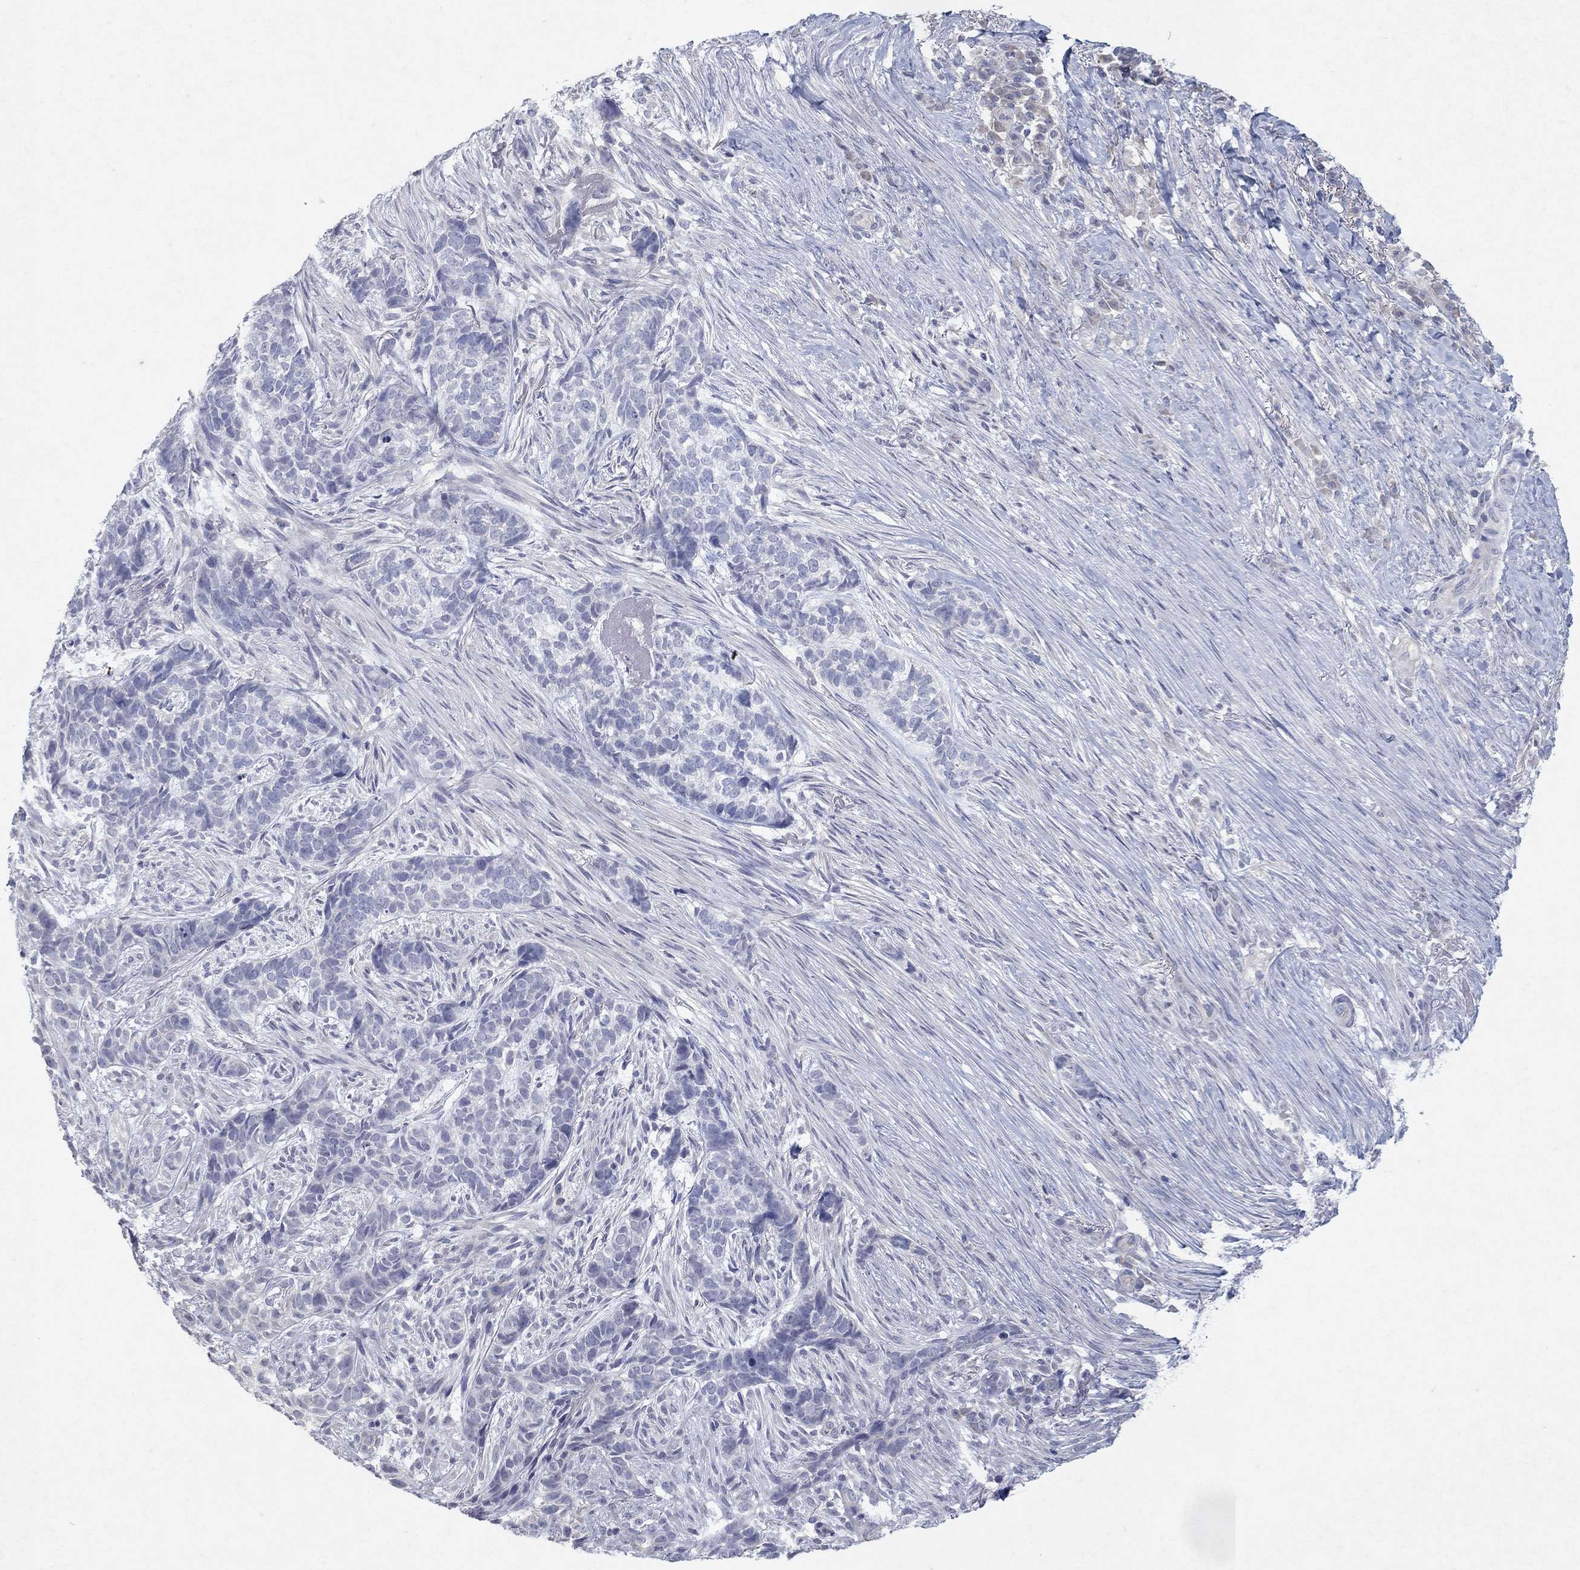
{"staining": {"intensity": "negative", "quantity": "none", "location": "none"}, "tissue": "skin cancer", "cell_type": "Tumor cells", "image_type": "cancer", "snomed": [{"axis": "morphology", "description": "Basal cell carcinoma"}, {"axis": "topography", "description": "Skin"}], "caption": "The micrograph displays no significant expression in tumor cells of basal cell carcinoma (skin).", "gene": "KRT40", "patient": {"sex": "female", "age": 69}}